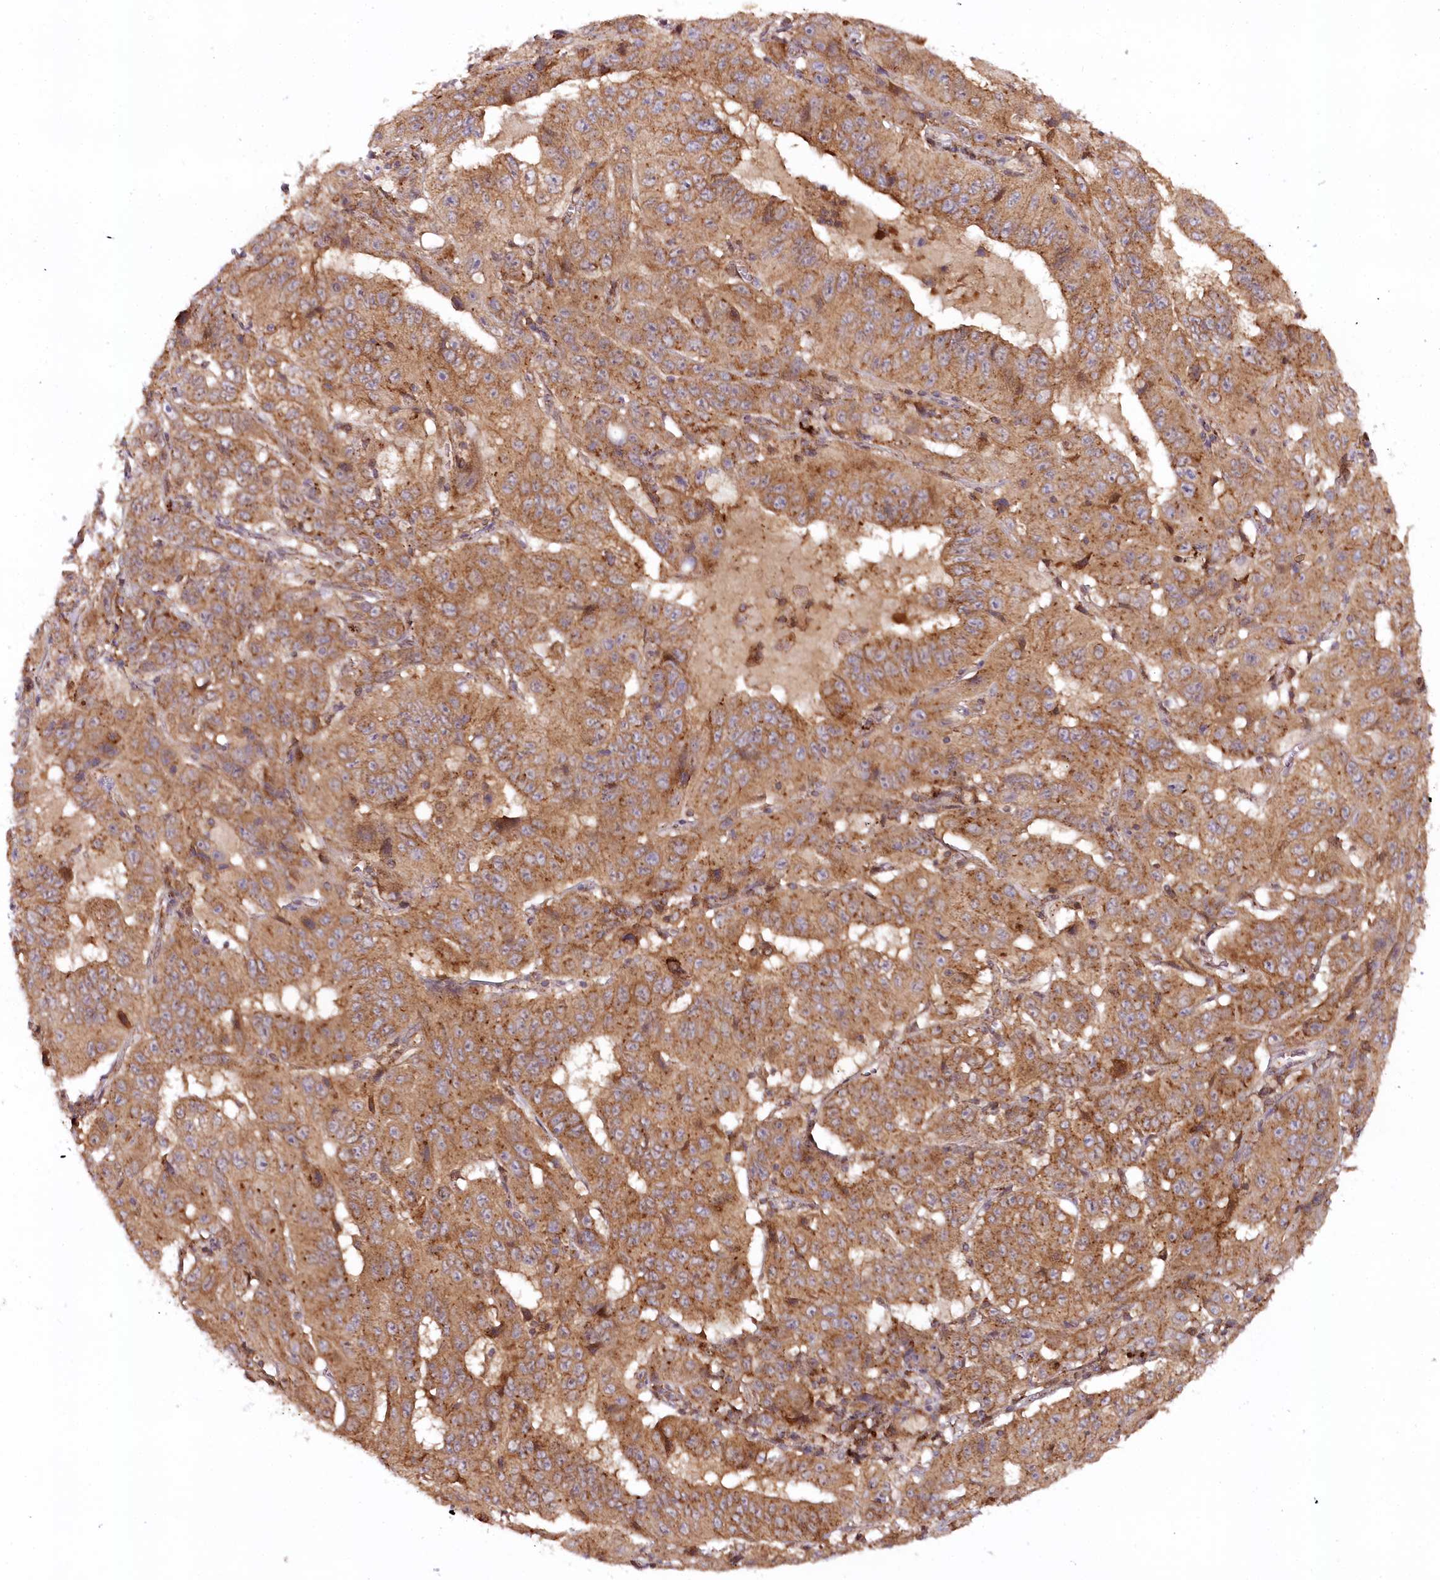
{"staining": {"intensity": "moderate", "quantity": ">75%", "location": "cytoplasmic/membranous"}, "tissue": "pancreatic cancer", "cell_type": "Tumor cells", "image_type": "cancer", "snomed": [{"axis": "morphology", "description": "Adenocarcinoma, NOS"}, {"axis": "topography", "description": "Pancreas"}], "caption": "Brown immunohistochemical staining in human pancreatic cancer demonstrates moderate cytoplasmic/membranous expression in about >75% of tumor cells.", "gene": "COPG1", "patient": {"sex": "male", "age": 63}}